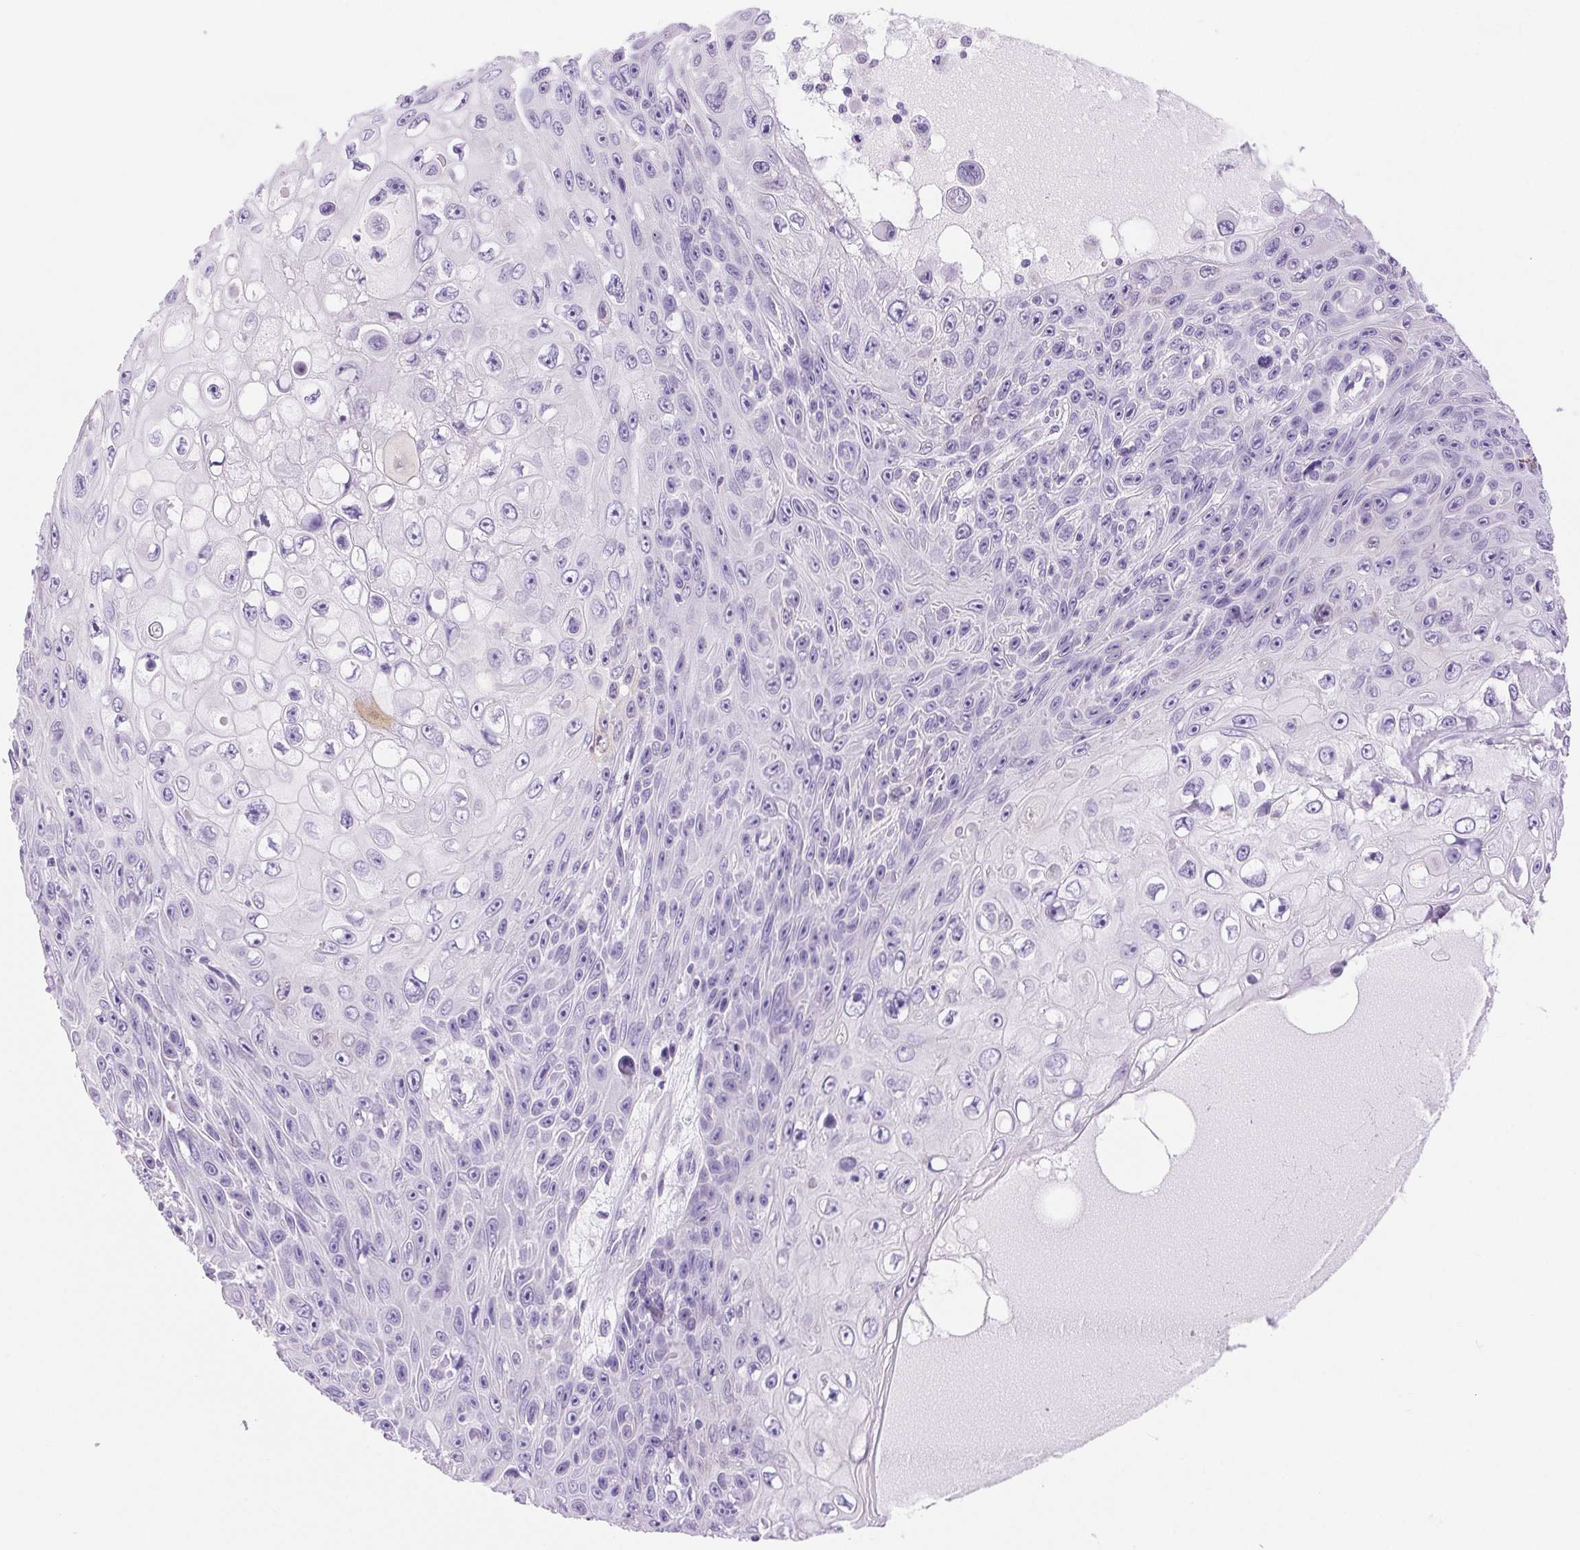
{"staining": {"intensity": "negative", "quantity": "none", "location": "none"}, "tissue": "skin cancer", "cell_type": "Tumor cells", "image_type": "cancer", "snomed": [{"axis": "morphology", "description": "Squamous cell carcinoma, NOS"}, {"axis": "topography", "description": "Skin"}], "caption": "Immunohistochemistry (IHC) of squamous cell carcinoma (skin) exhibits no positivity in tumor cells.", "gene": "SERPINB3", "patient": {"sex": "male", "age": 82}}